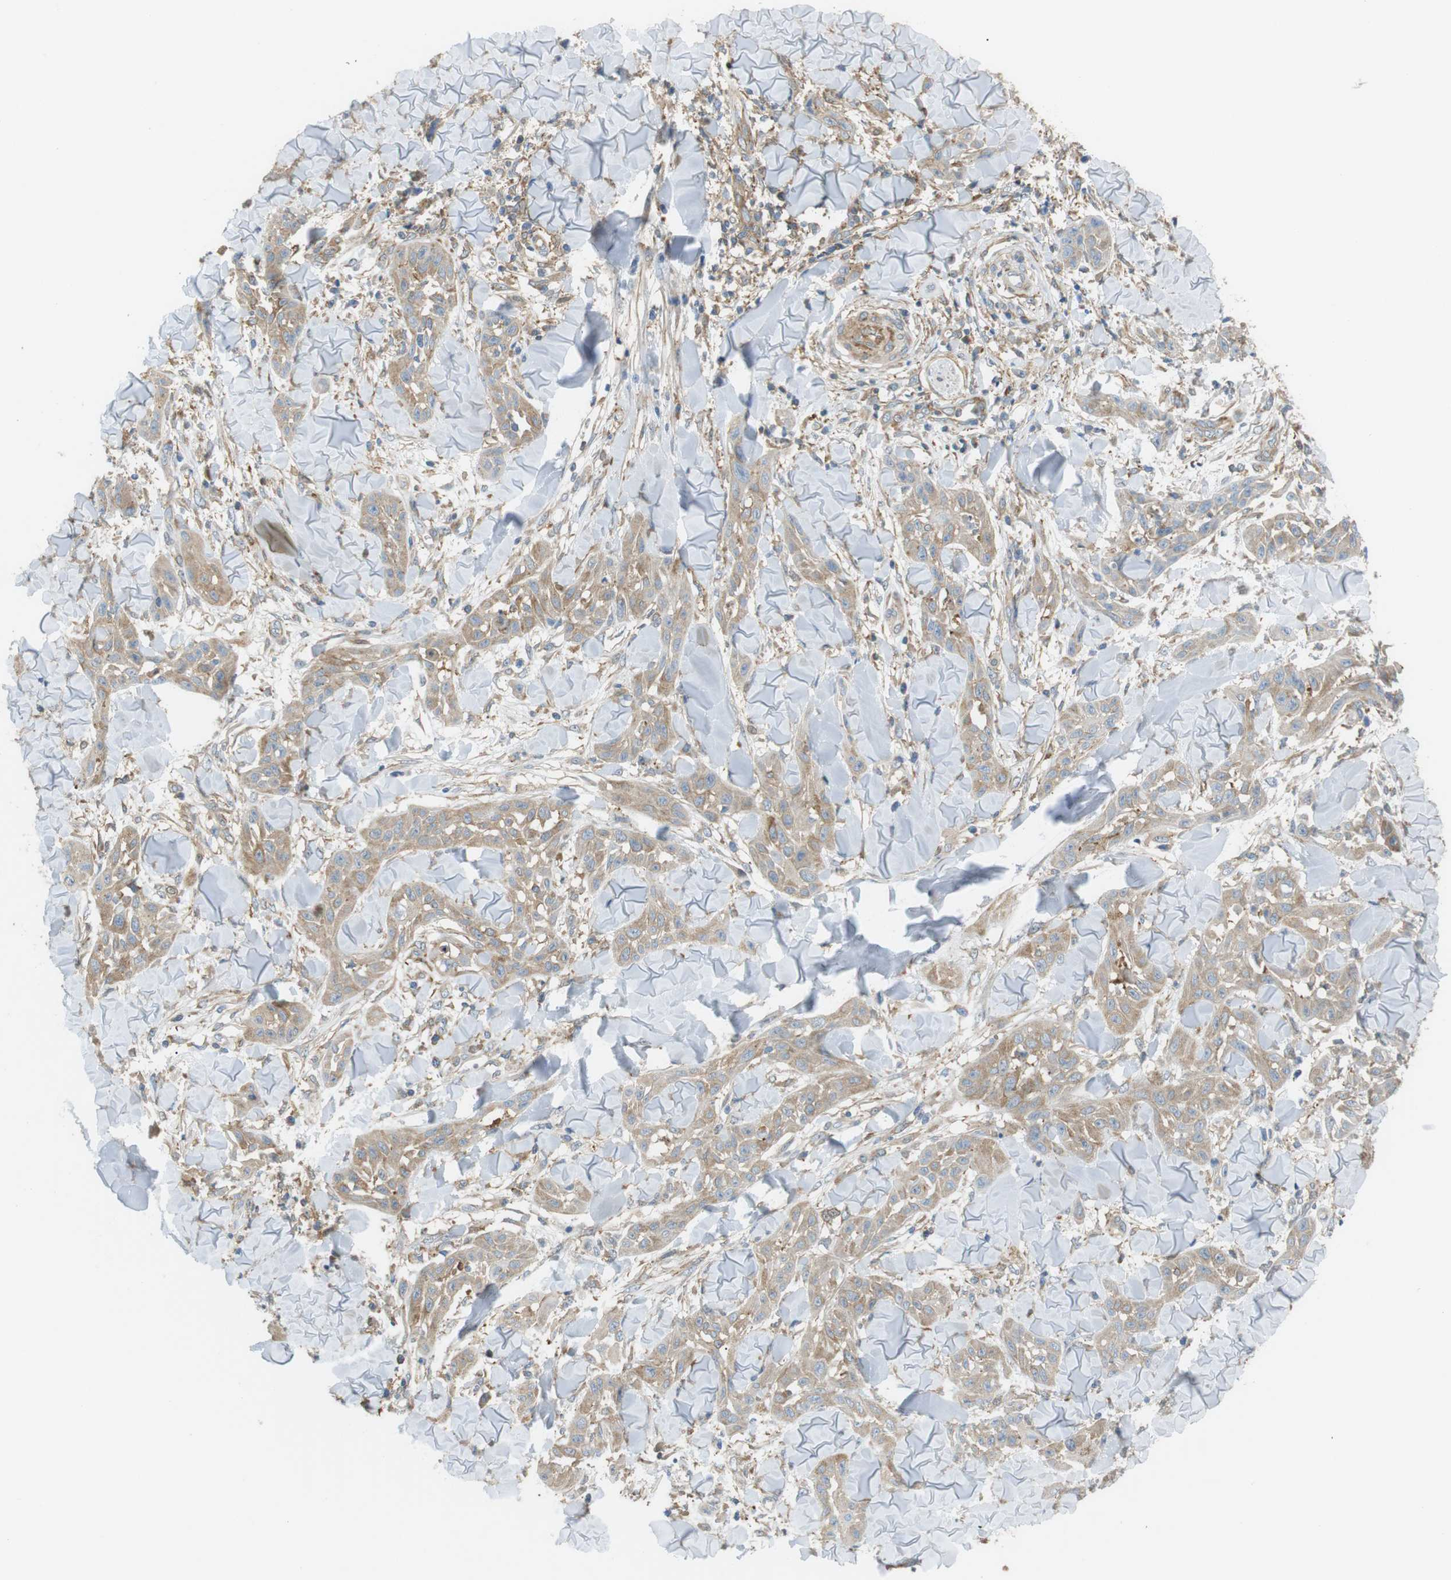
{"staining": {"intensity": "weak", "quantity": ">75%", "location": "cytoplasmic/membranous"}, "tissue": "skin cancer", "cell_type": "Tumor cells", "image_type": "cancer", "snomed": [{"axis": "morphology", "description": "Squamous cell carcinoma, NOS"}, {"axis": "topography", "description": "Skin"}], "caption": "Skin cancer (squamous cell carcinoma) was stained to show a protein in brown. There is low levels of weak cytoplasmic/membranous expression in approximately >75% of tumor cells.", "gene": "PEPD", "patient": {"sex": "male", "age": 24}}